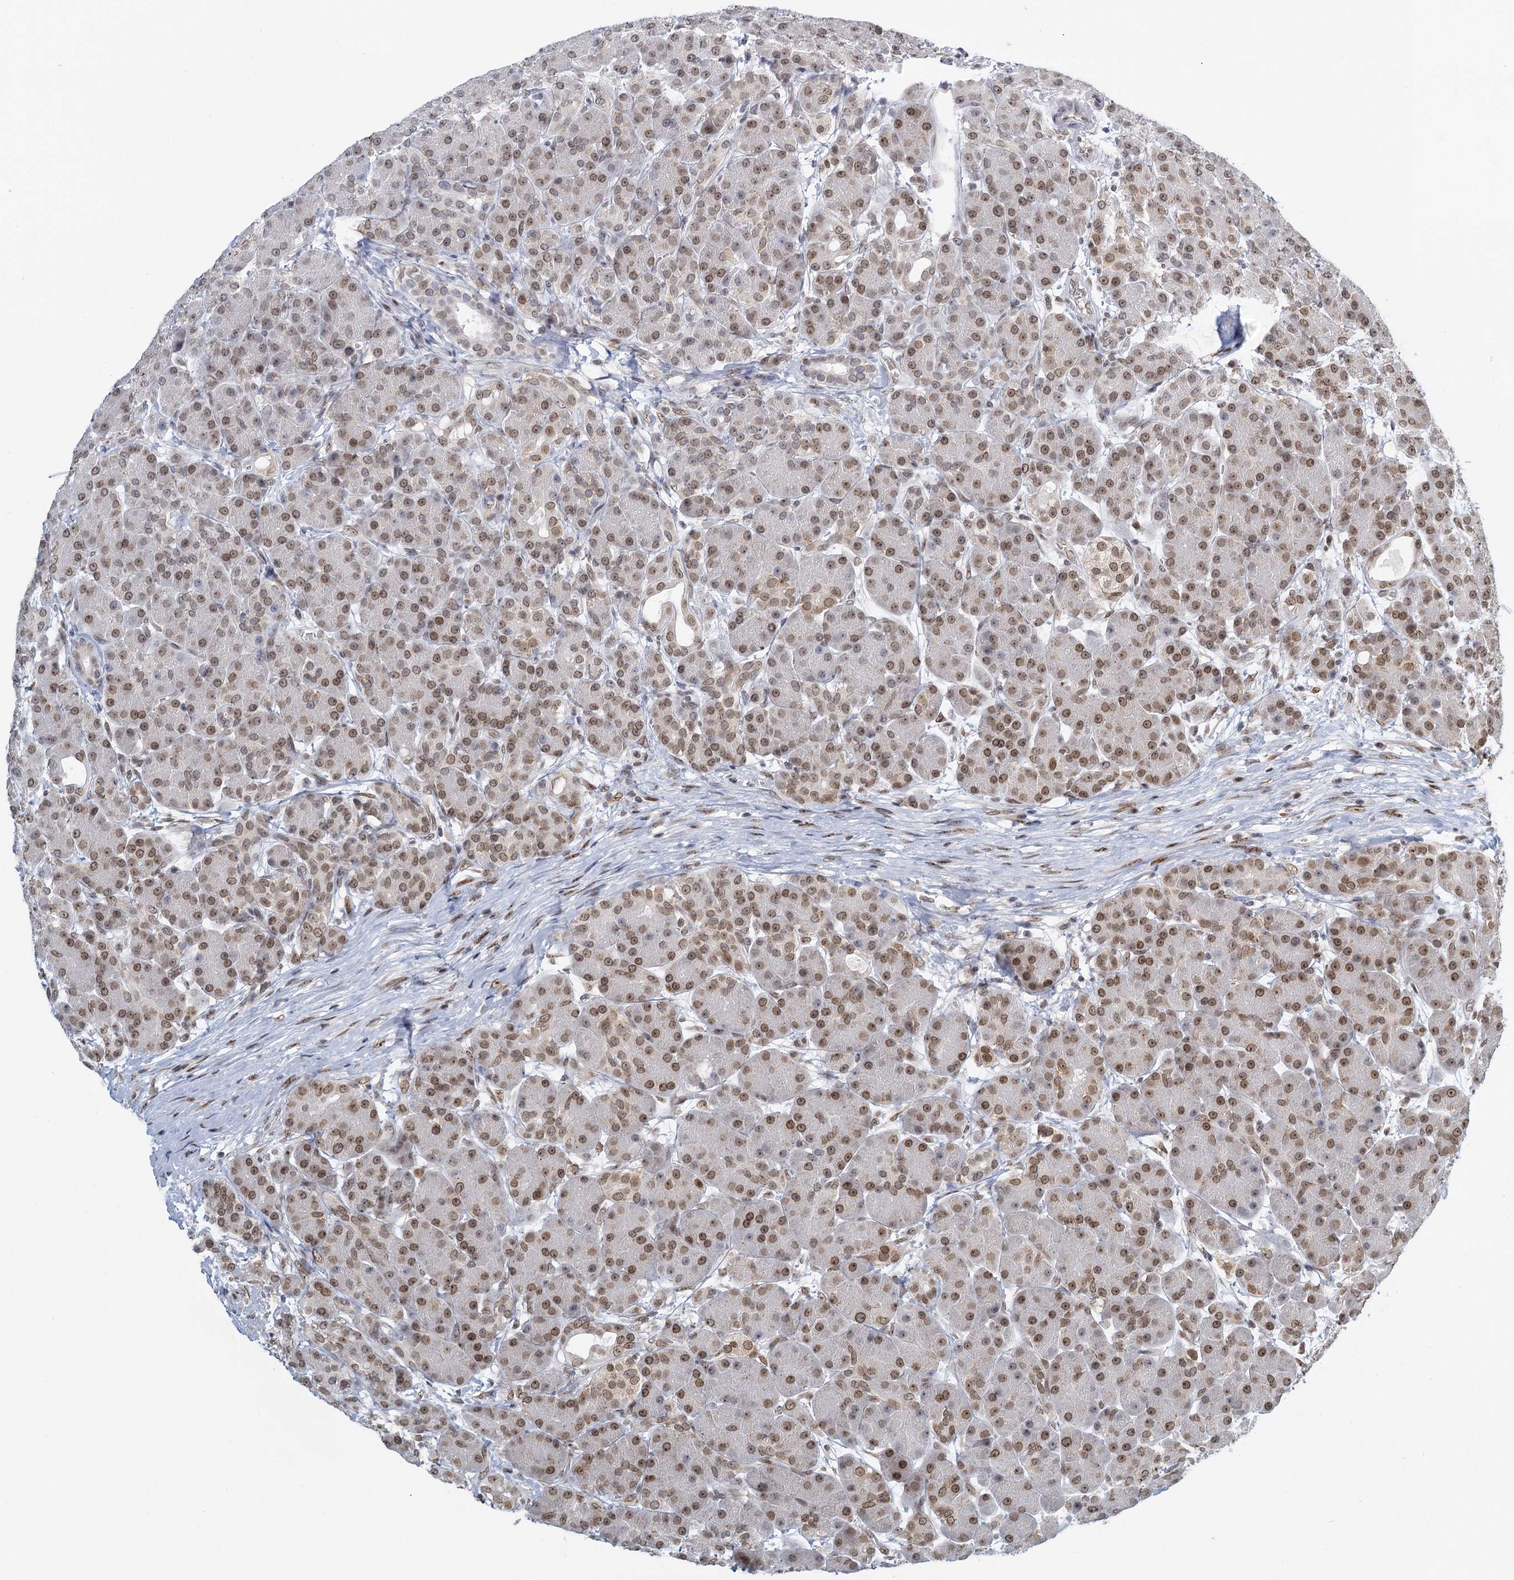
{"staining": {"intensity": "moderate", "quantity": ">75%", "location": "nuclear"}, "tissue": "pancreas", "cell_type": "Exocrine glandular cells", "image_type": "normal", "snomed": [{"axis": "morphology", "description": "Normal tissue, NOS"}, {"axis": "topography", "description": "Pancreas"}], "caption": "IHC of unremarkable pancreas reveals medium levels of moderate nuclear staining in about >75% of exocrine glandular cells.", "gene": "TREX1", "patient": {"sex": "male", "age": 63}}